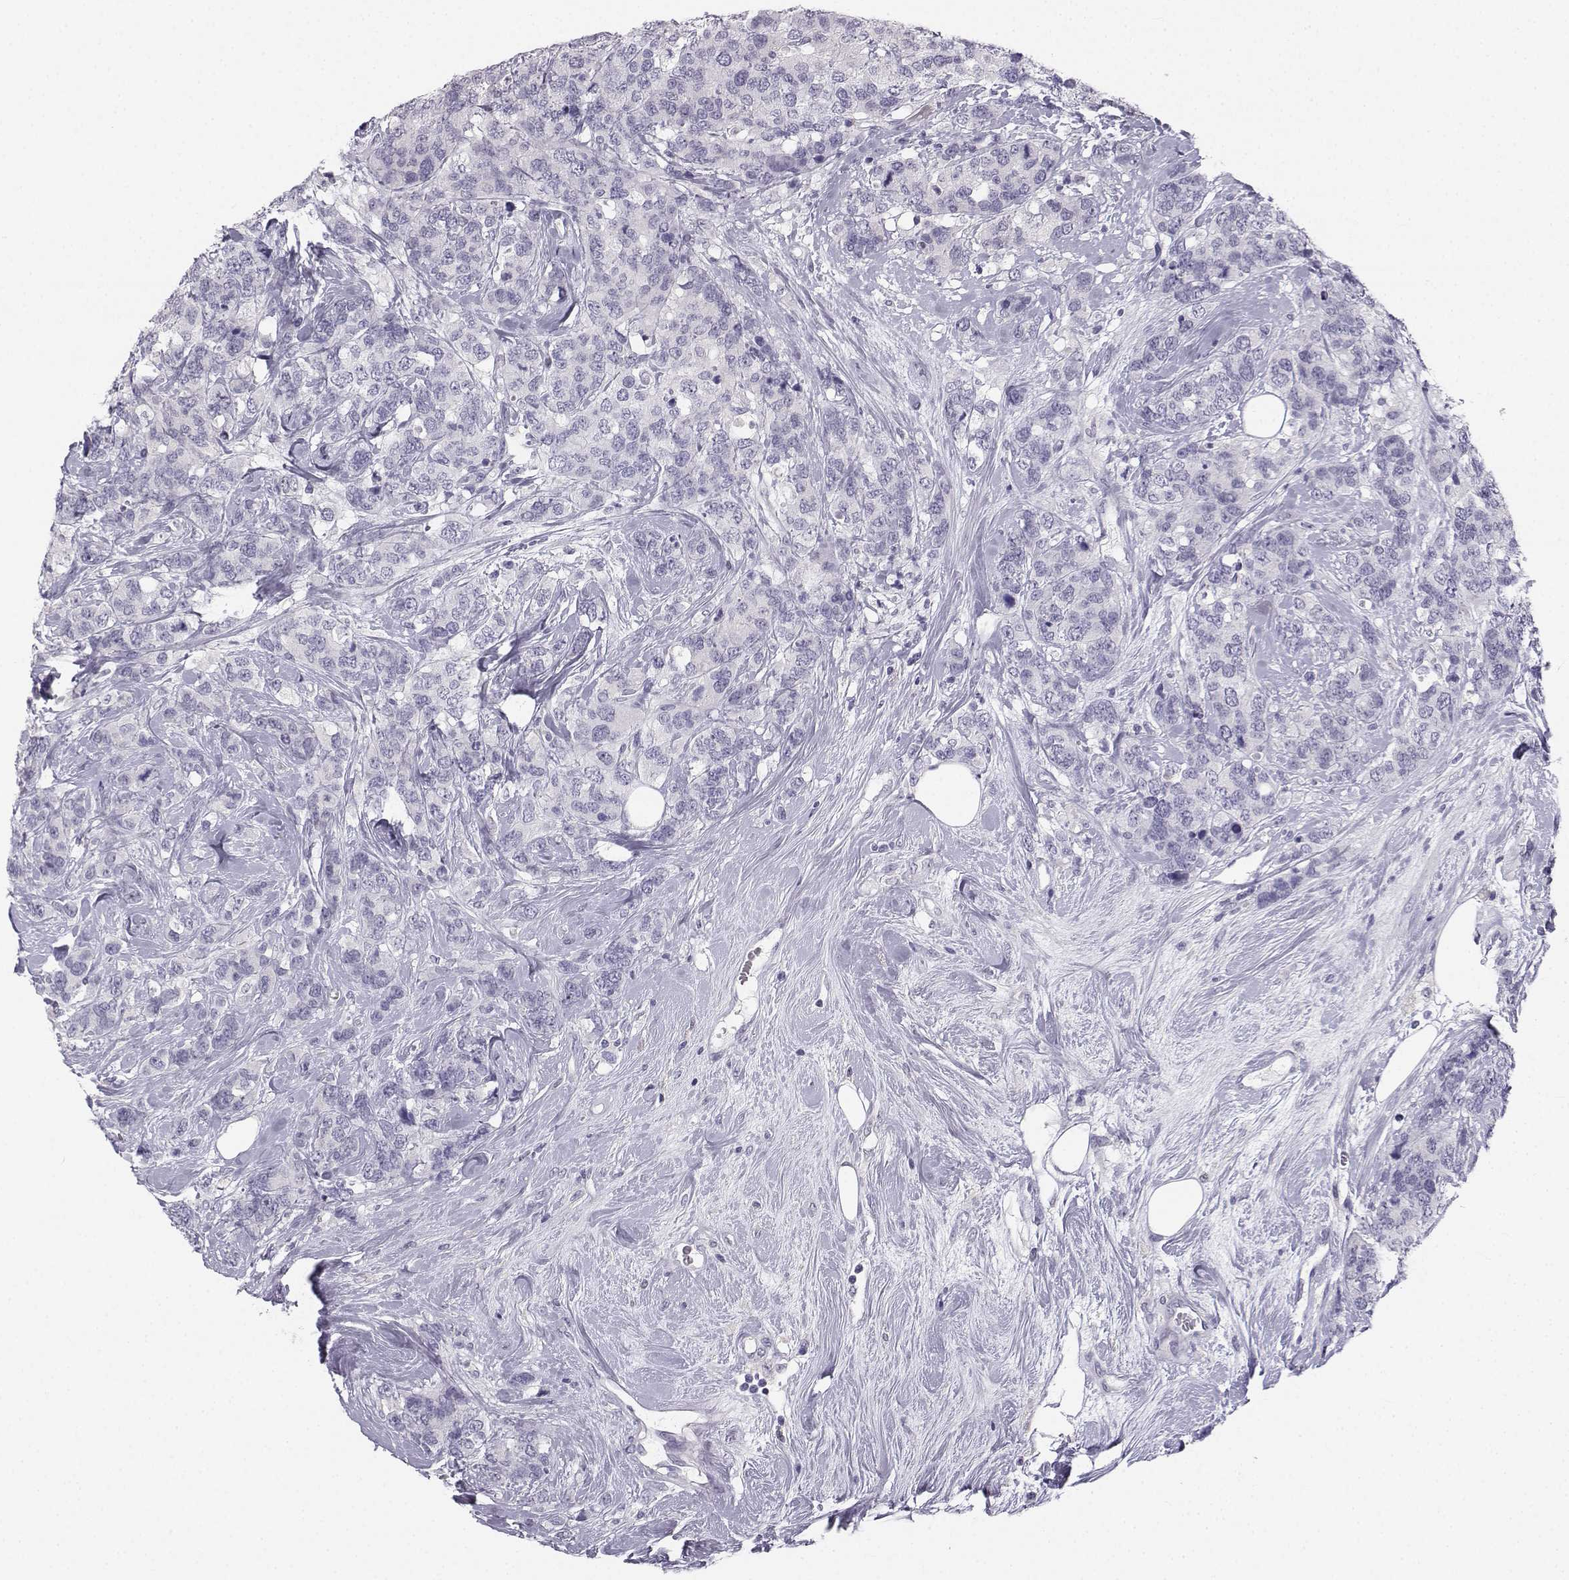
{"staining": {"intensity": "negative", "quantity": "none", "location": "none"}, "tissue": "breast cancer", "cell_type": "Tumor cells", "image_type": "cancer", "snomed": [{"axis": "morphology", "description": "Lobular carcinoma"}, {"axis": "topography", "description": "Breast"}], "caption": "The histopathology image shows no staining of tumor cells in breast cancer (lobular carcinoma). Brightfield microscopy of immunohistochemistry (IHC) stained with DAB (3,3'-diaminobenzidine) (brown) and hematoxylin (blue), captured at high magnification.", "gene": "SYCE1", "patient": {"sex": "female", "age": 59}}